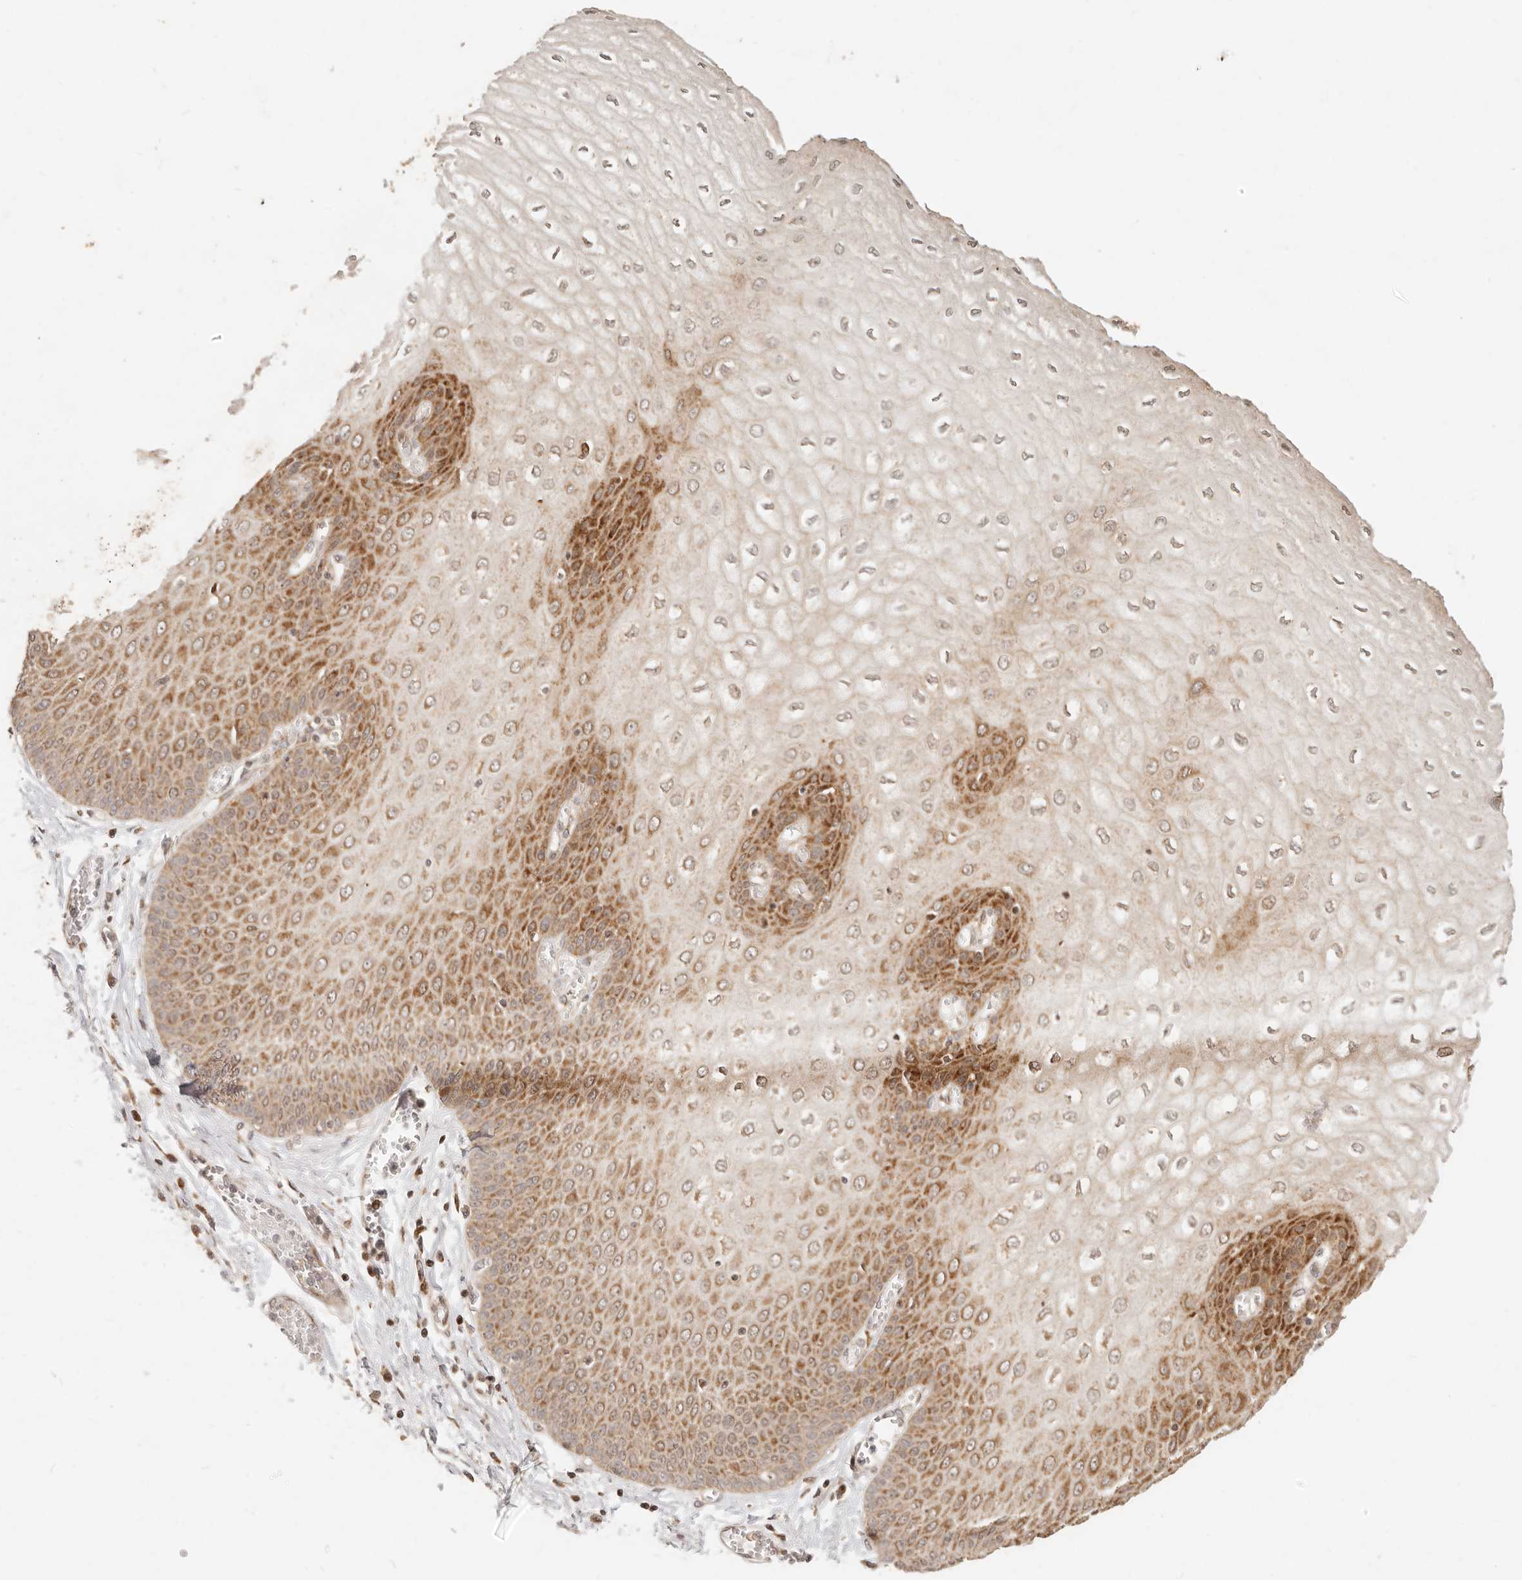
{"staining": {"intensity": "strong", "quantity": "25%-75%", "location": "cytoplasmic/membranous"}, "tissue": "esophagus", "cell_type": "Squamous epithelial cells", "image_type": "normal", "snomed": [{"axis": "morphology", "description": "Normal tissue, NOS"}, {"axis": "topography", "description": "Esophagus"}], "caption": "Strong cytoplasmic/membranous expression is seen in approximately 25%-75% of squamous epithelial cells in normal esophagus. The staining is performed using DAB (3,3'-diaminobenzidine) brown chromogen to label protein expression. The nuclei are counter-stained blue using hematoxylin.", "gene": "TIMM17A", "patient": {"sex": "male", "age": 60}}